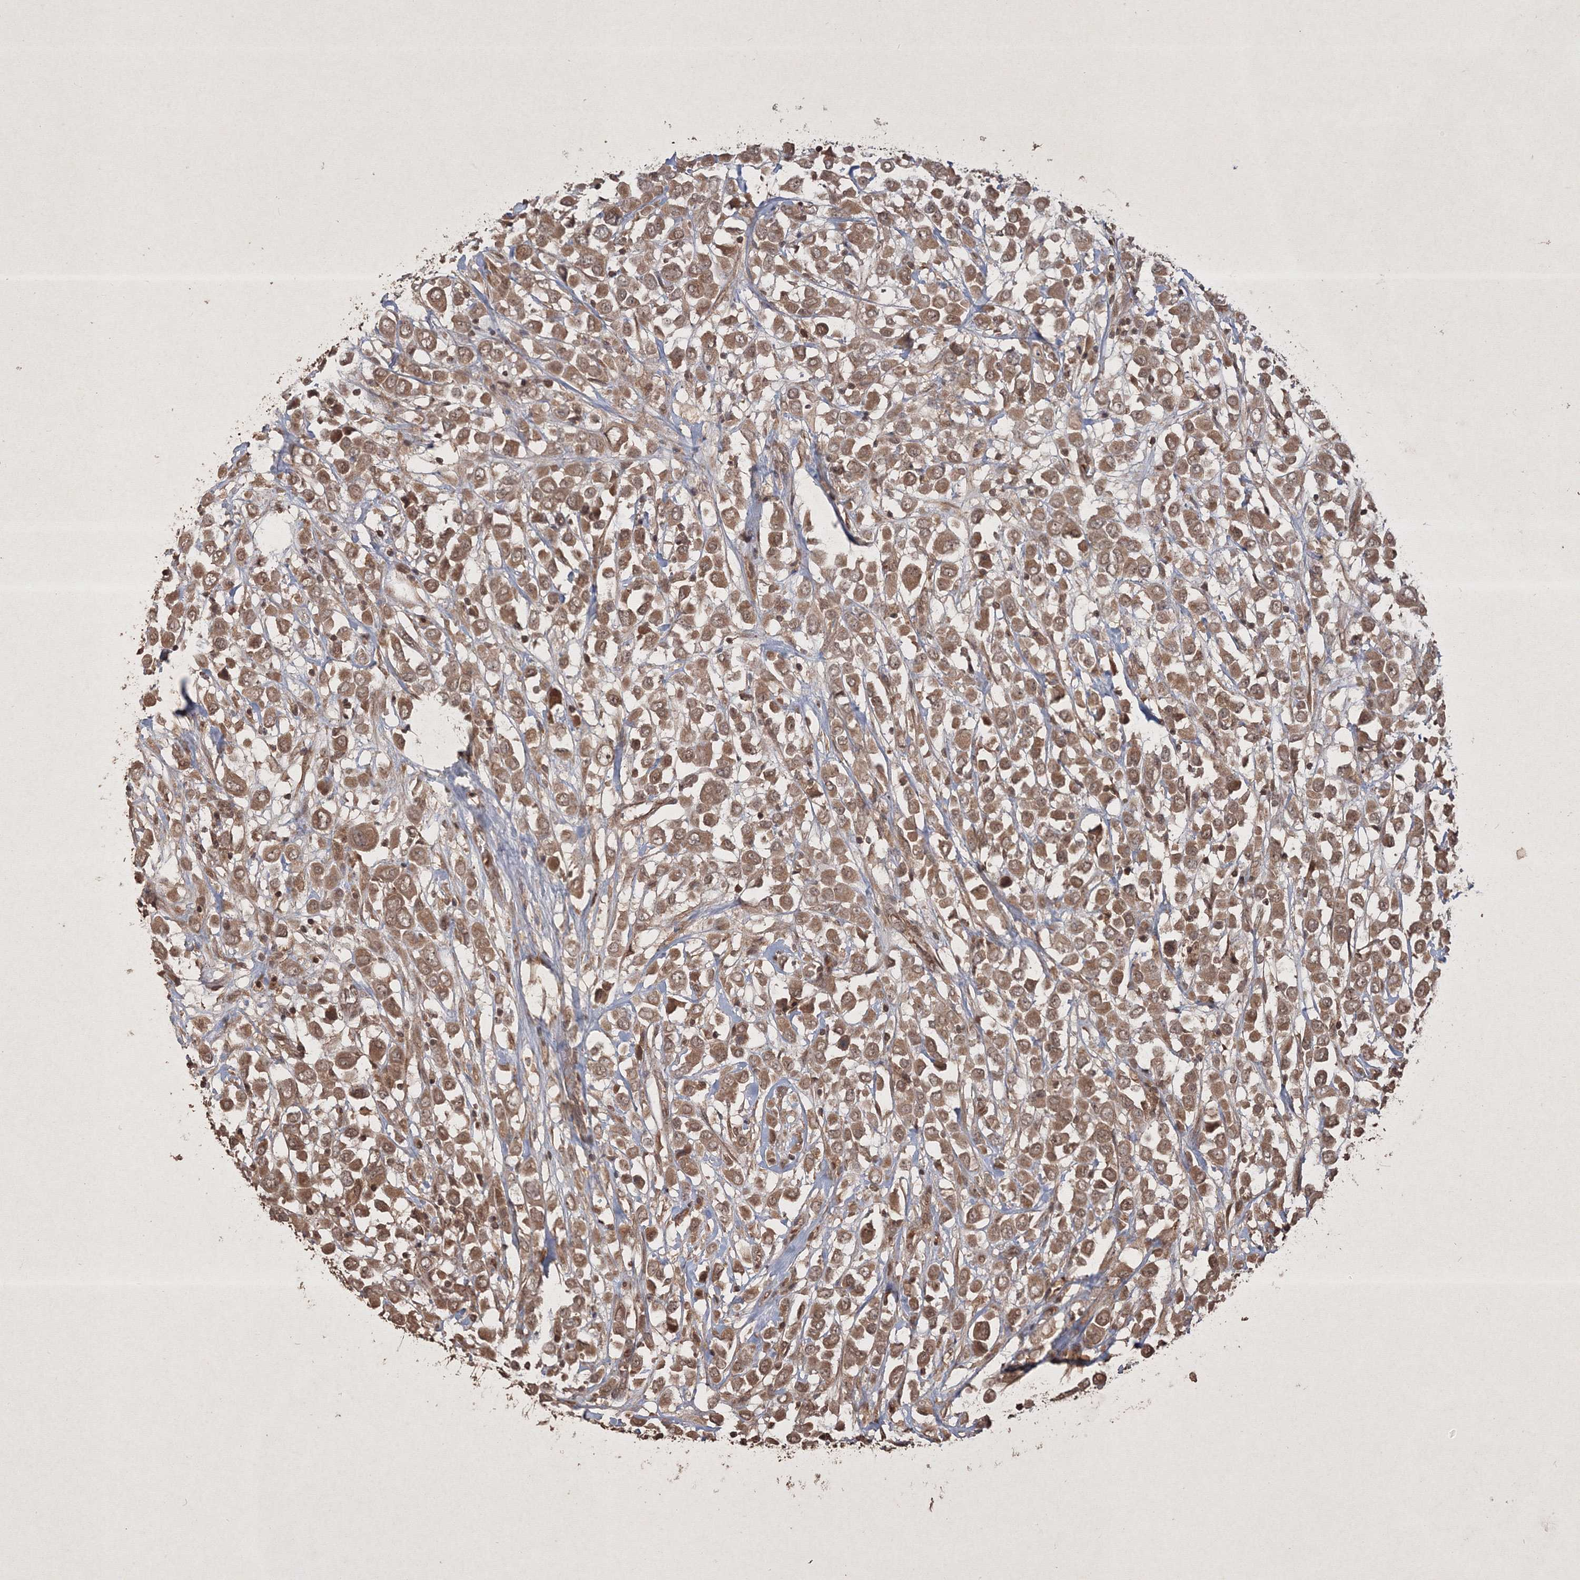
{"staining": {"intensity": "moderate", "quantity": ">75%", "location": "cytoplasmic/membranous,nuclear"}, "tissue": "breast cancer", "cell_type": "Tumor cells", "image_type": "cancer", "snomed": [{"axis": "morphology", "description": "Duct carcinoma"}, {"axis": "topography", "description": "Breast"}], "caption": "A brown stain shows moderate cytoplasmic/membranous and nuclear expression of a protein in breast cancer tumor cells.", "gene": "PELI3", "patient": {"sex": "female", "age": 61}}